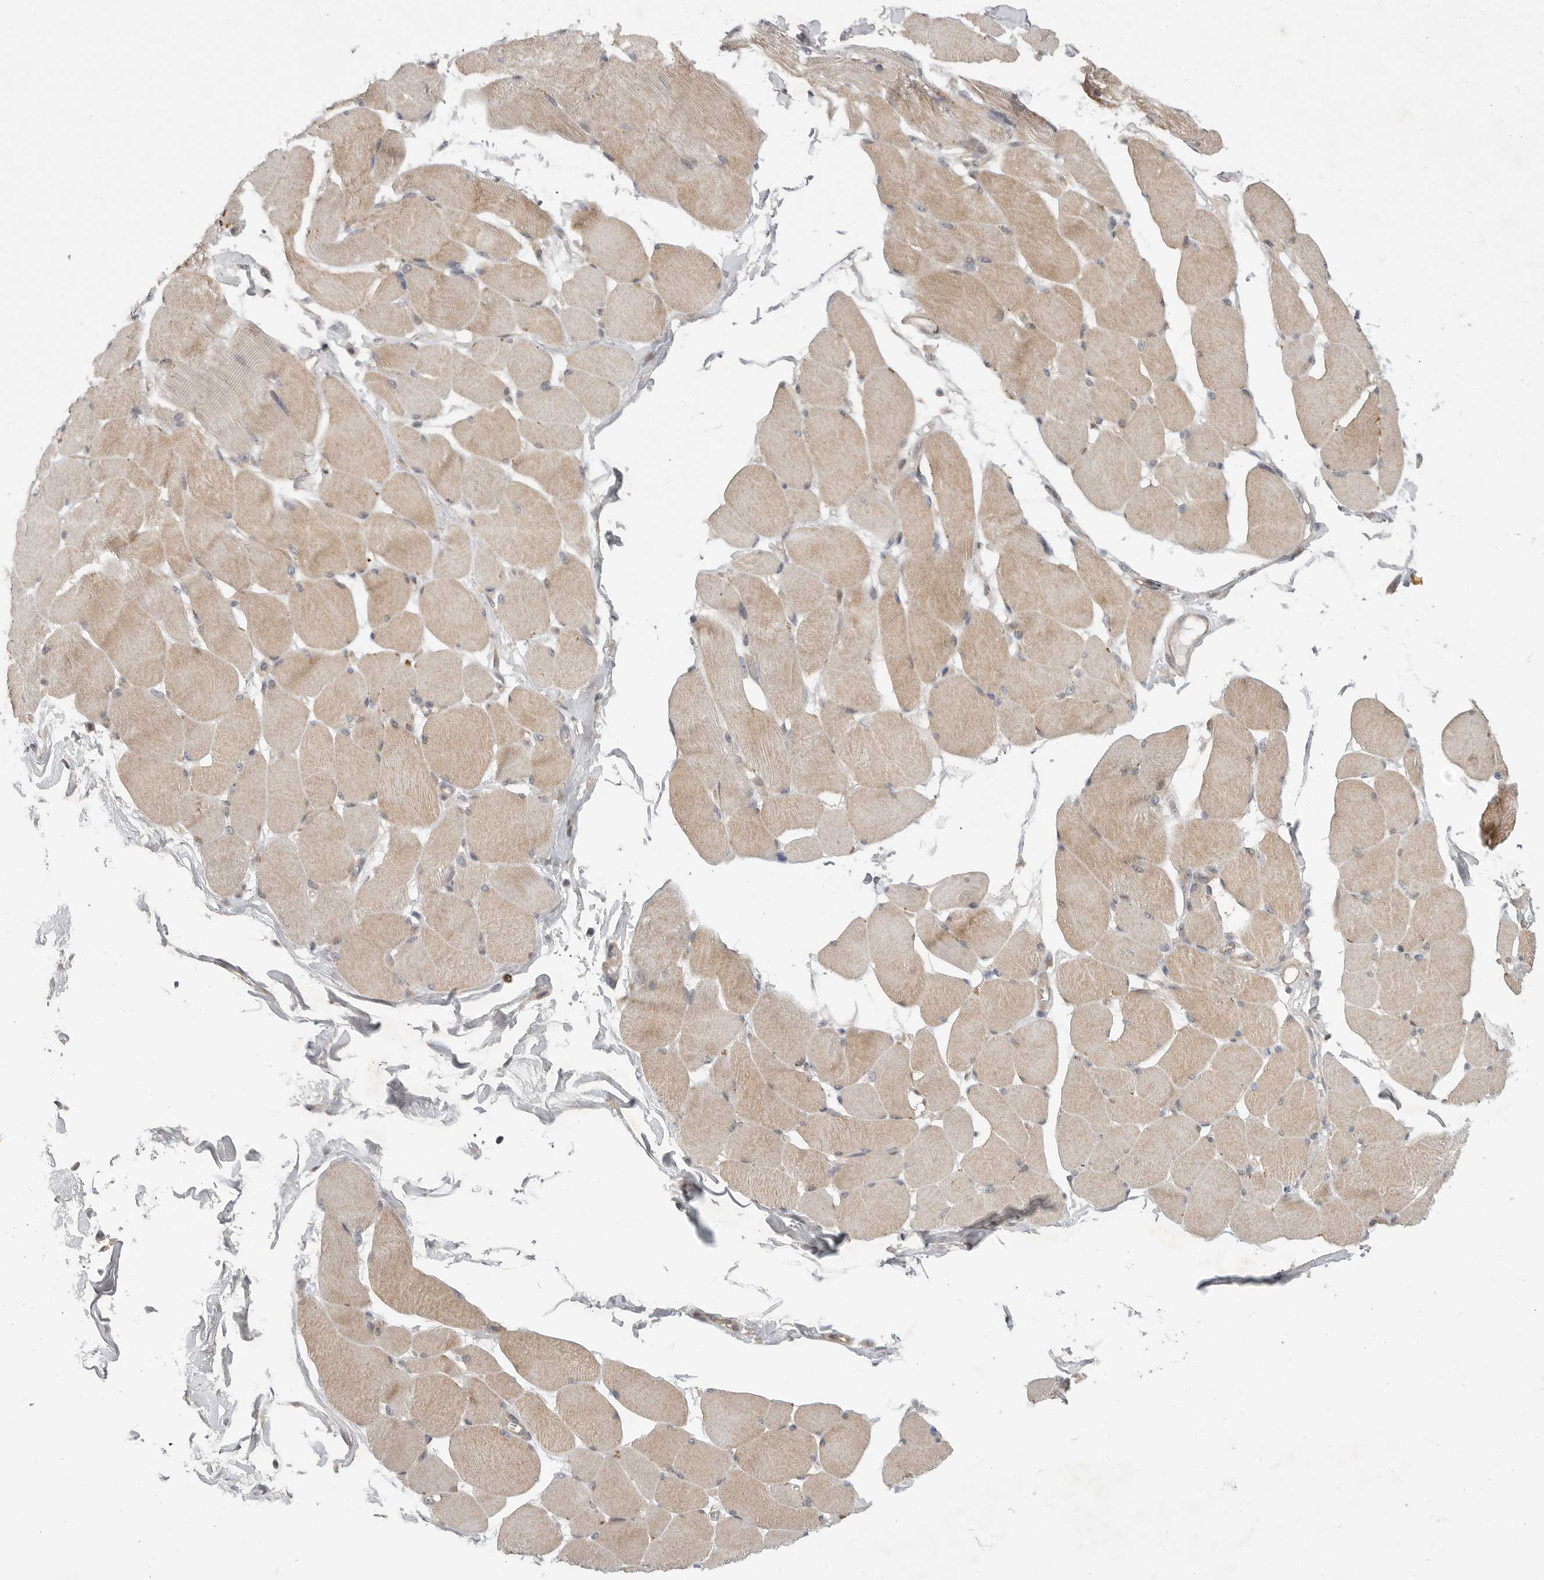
{"staining": {"intensity": "weak", "quantity": ">75%", "location": "cytoplasmic/membranous"}, "tissue": "skeletal muscle", "cell_type": "Myocytes", "image_type": "normal", "snomed": [{"axis": "morphology", "description": "Normal tissue, NOS"}, {"axis": "topography", "description": "Skin"}, {"axis": "topography", "description": "Skeletal muscle"}], "caption": "Immunohistochemistry (DAB (3,3'-diaminobenzidine)) staining of normal human skeletal muscle displays weak cytoplasmic/membranous protein staining in about >75% of myocytes.", "gene": "FBXO43", "patient": {"sex": "male", "age": 83}}